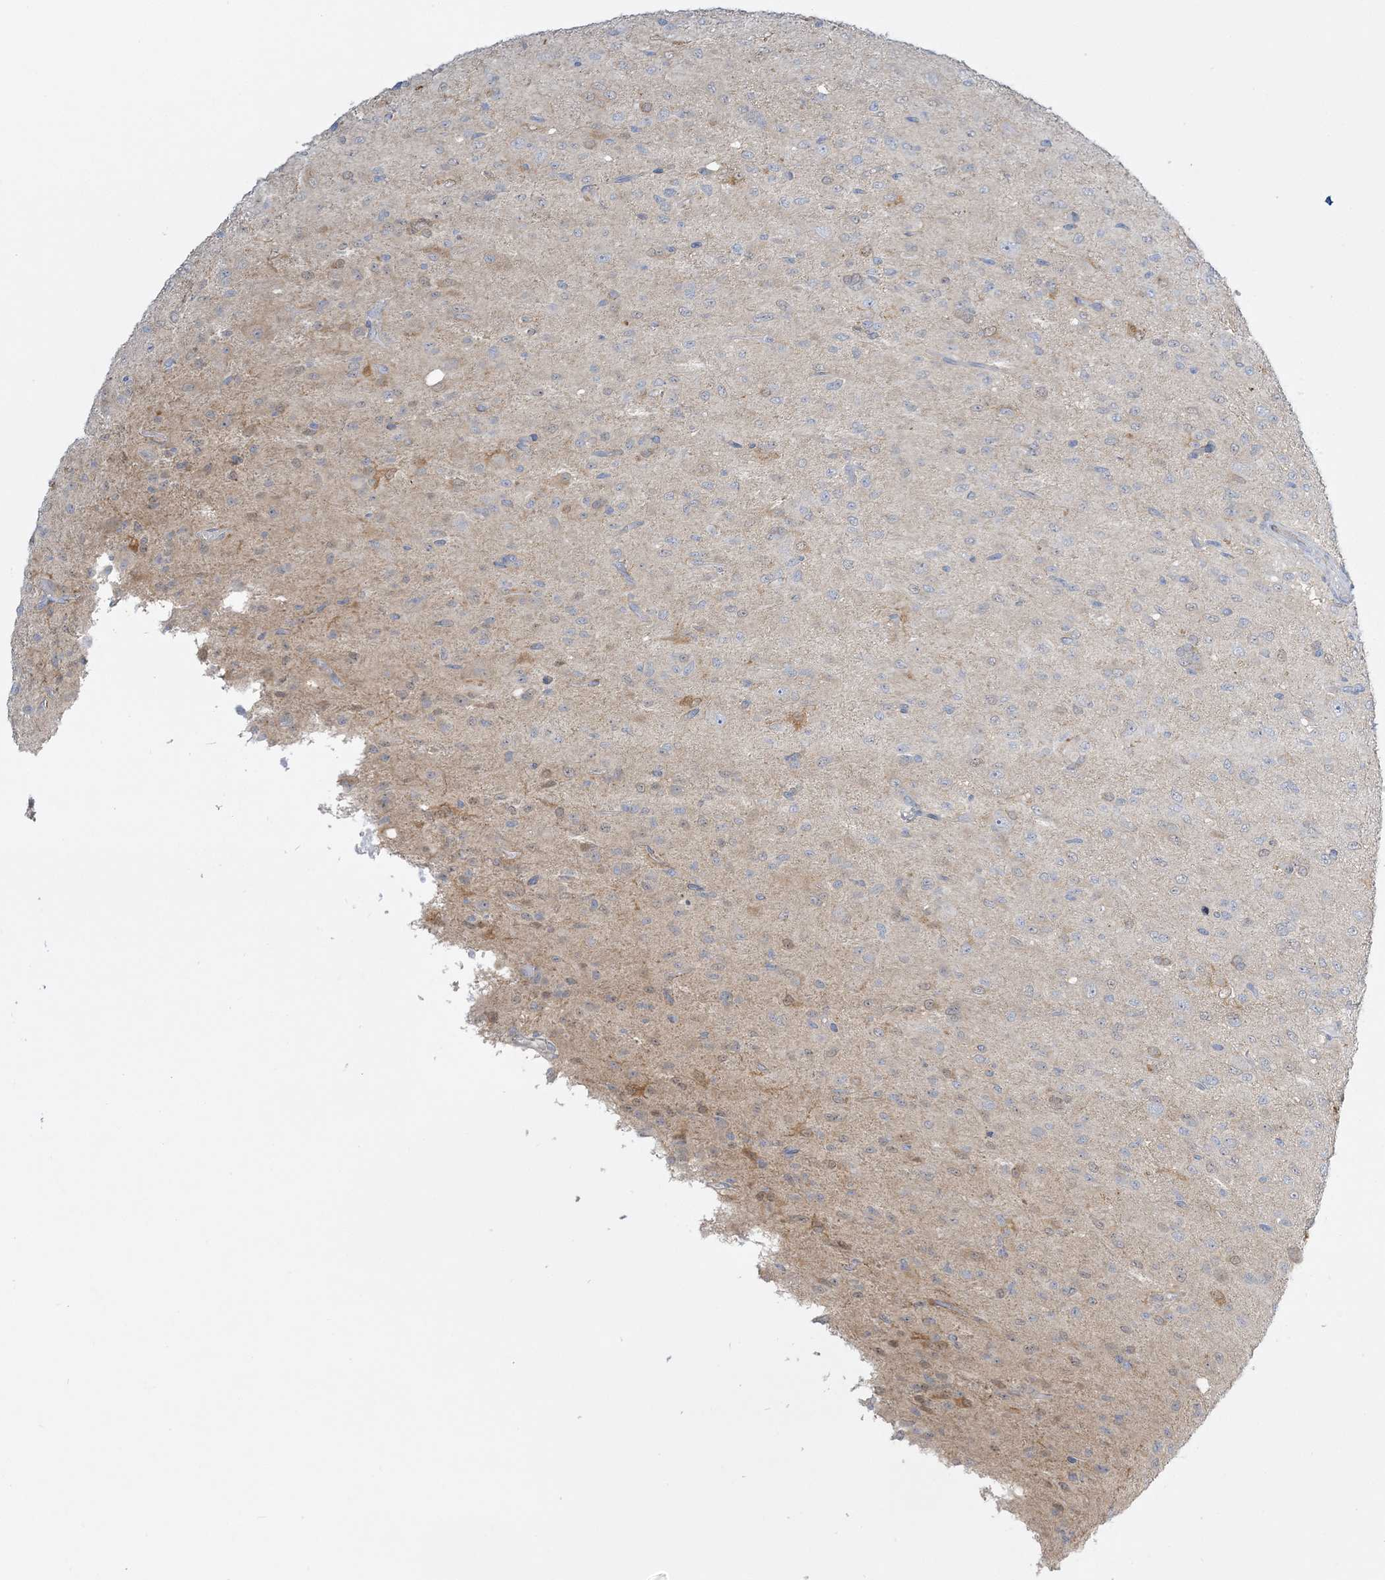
{"staining": {"intensity": "negative", "quantity": "none", "location": "none"}, "tissue": "glioma", "cell_type": "Tumor cells", "image_type": "cancer", "snomed": [{"axis": "morphology", "description": "Glioma, malignant, High grade"}, {"axis": "topography", "description": "Brain"}], "caption": "Immunohistochemical staining of malignant glioma (high-grade) exhibits no significant expression in tumor cells.", "gene": "INPP1", "patient": {"sex": "female", "age": 59}}